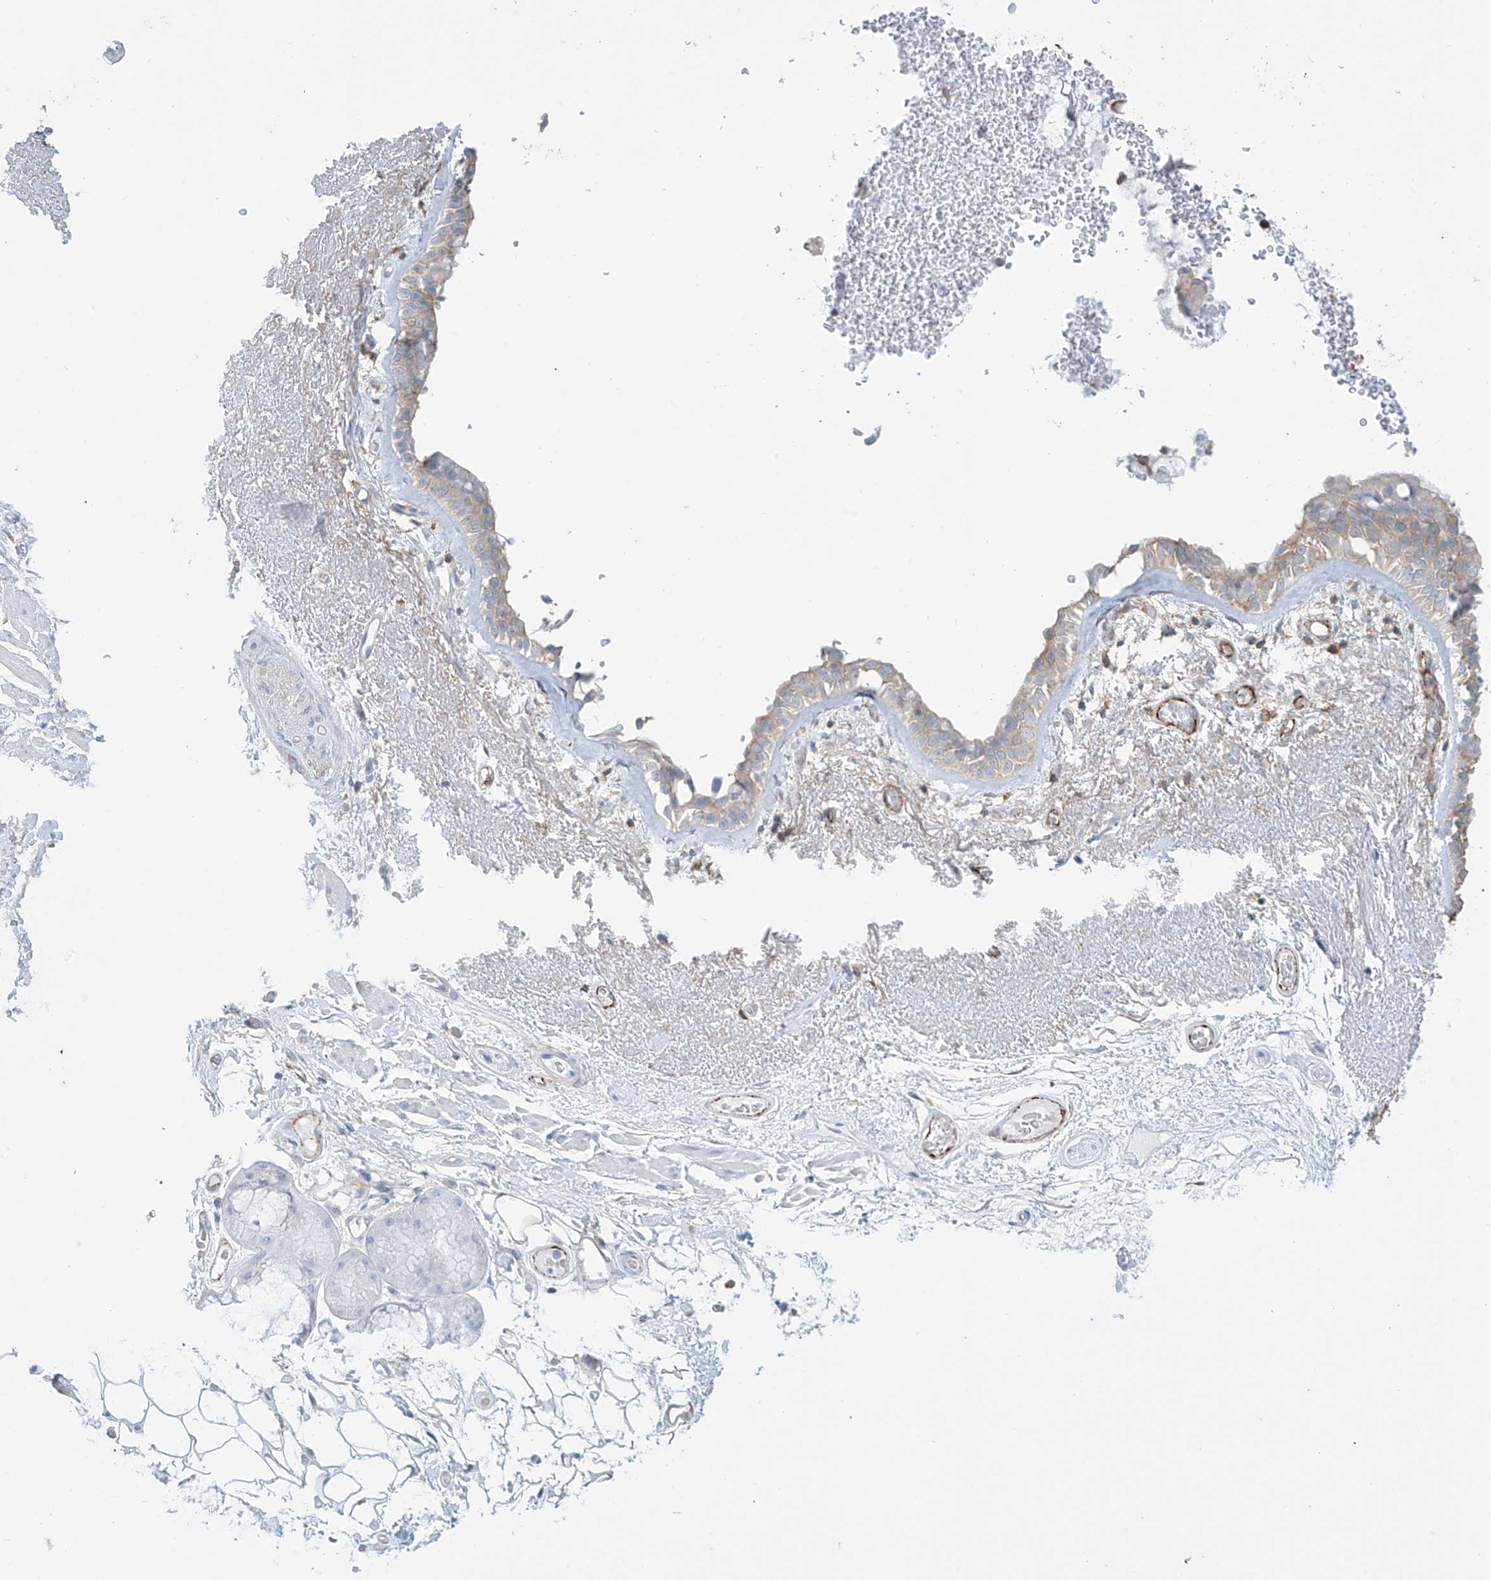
{"staining": {"intensity": "weak", "quantity": "25%-75%", "location": "cytoplasmic/membranous"}, "tissue": "bronchus", "cell_type": "Respiratory epithelial cells", "image_type": "normal", "snomed": [{"axis": "morphology", "description": "Normal tissue, NOS"}, {"axis": "morphology", "description": "Squamous cell carcinoma, NOS"}, {"axis": "topography", "description": "Lymph node"}, {"axis": "topography", "description": "Bronchus"}, {"axis": "topography", "description": "Lung"}], "caption": "Immunohistochemical staining of benign bronchus displays low levels of weak cytoplasmic/membranous staining in about 25%-75% of respiratory epithelial cells.", "gene": "ZNF846", "patient": {"sex": "male", "age": 66}}